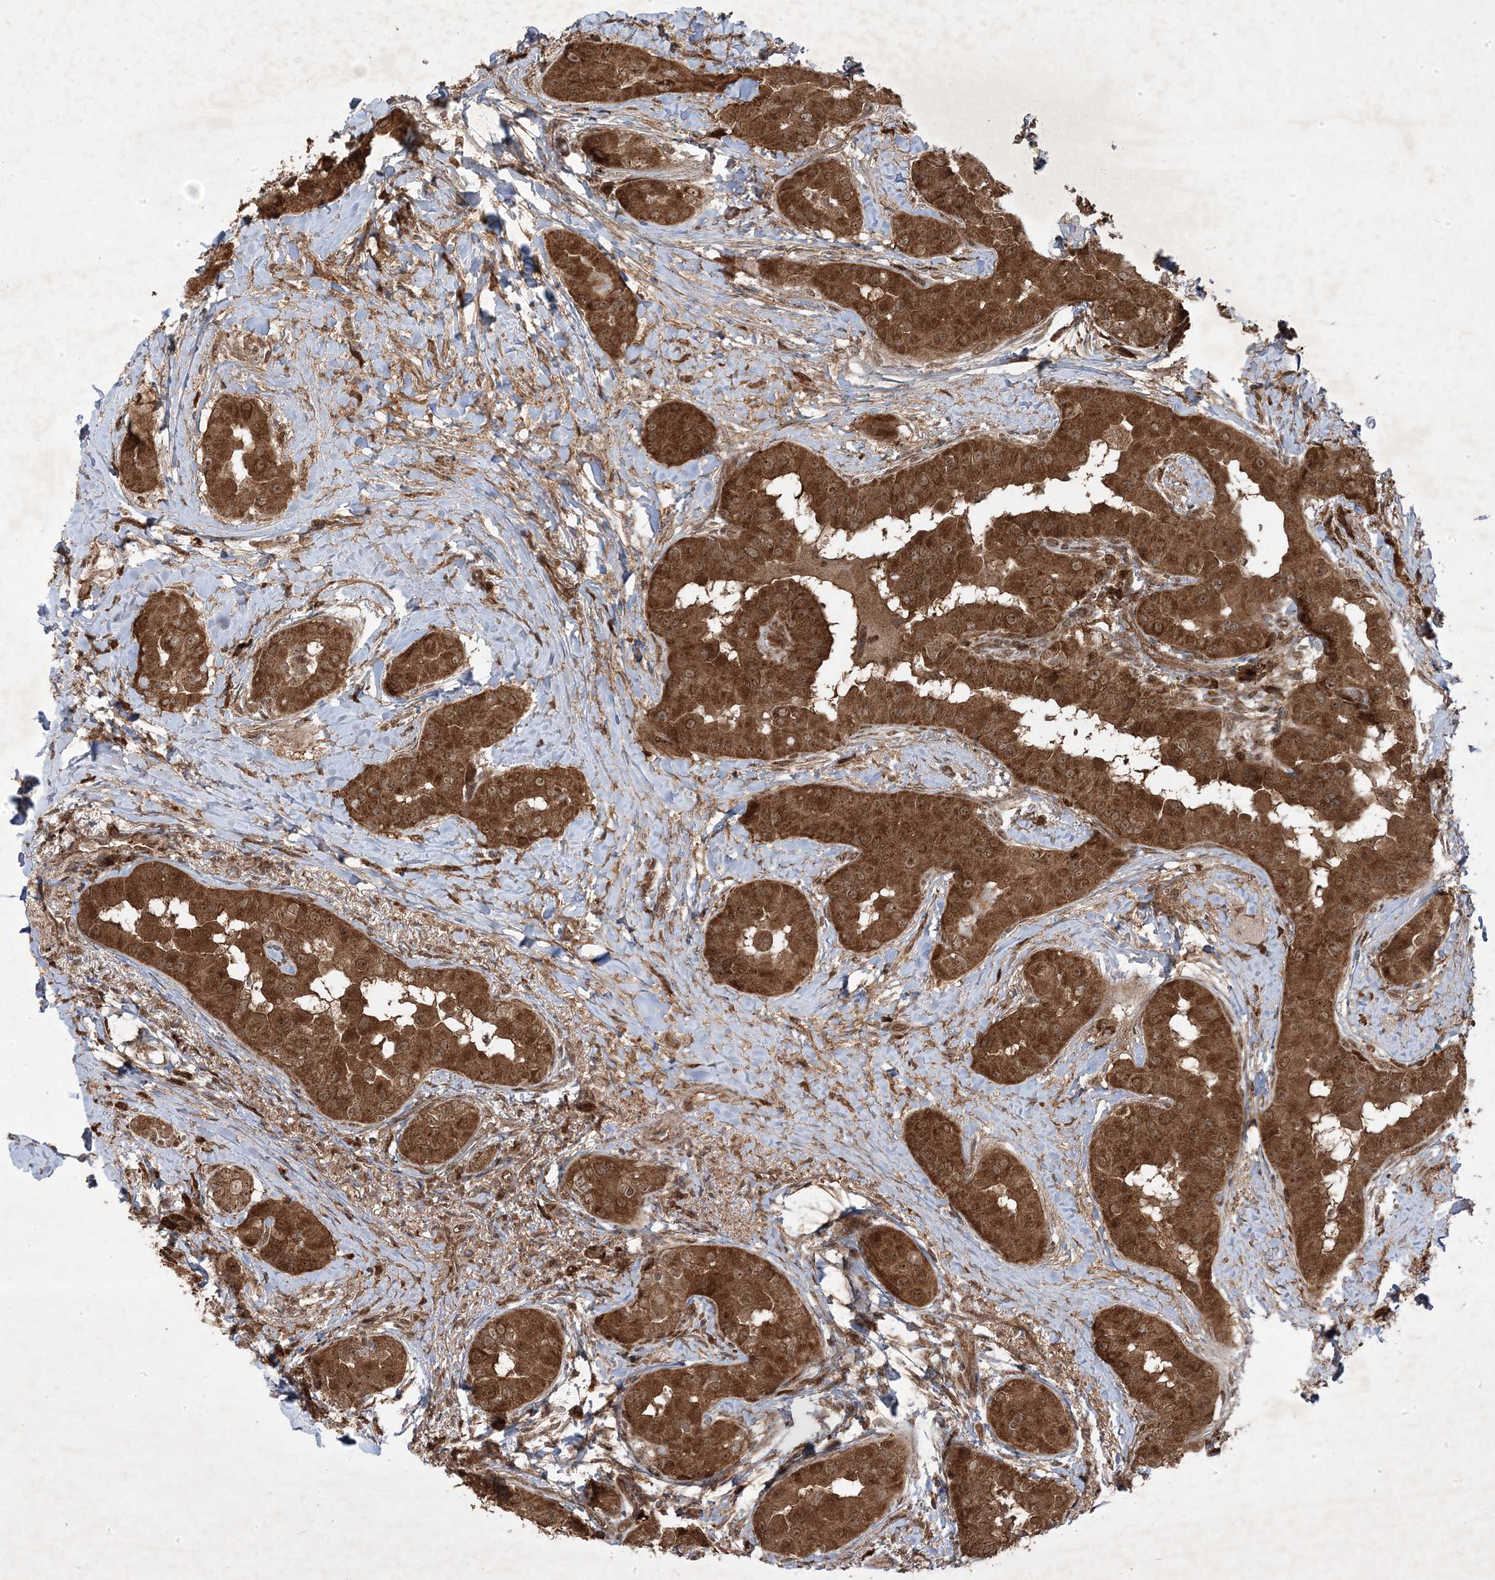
{"staining": {"intensity": "strong", "quantity": ">75%", "location": "cytoplasmic/membranous,nuclear"}, "tissue": "thyroid cancer", "cell_type": "Tumor cells", "image_type": "cancer", "snomed": [{"axis": "morphology", "description": "Papillary adenocarcinoma, NOS"}, {"axis": "topography", "description": "Thyroid gland"}], "caption": "This is a photomicrograph of immunohistochemistry (IHC) staining of thyroid cancer (papillary adenocarcinoma), which shows strong staining in the cytoplasmic/membranous and nuclear of tumor cells.", "gene": "PLEKHM2", "patient": {"sex": "male", "age": 33}}